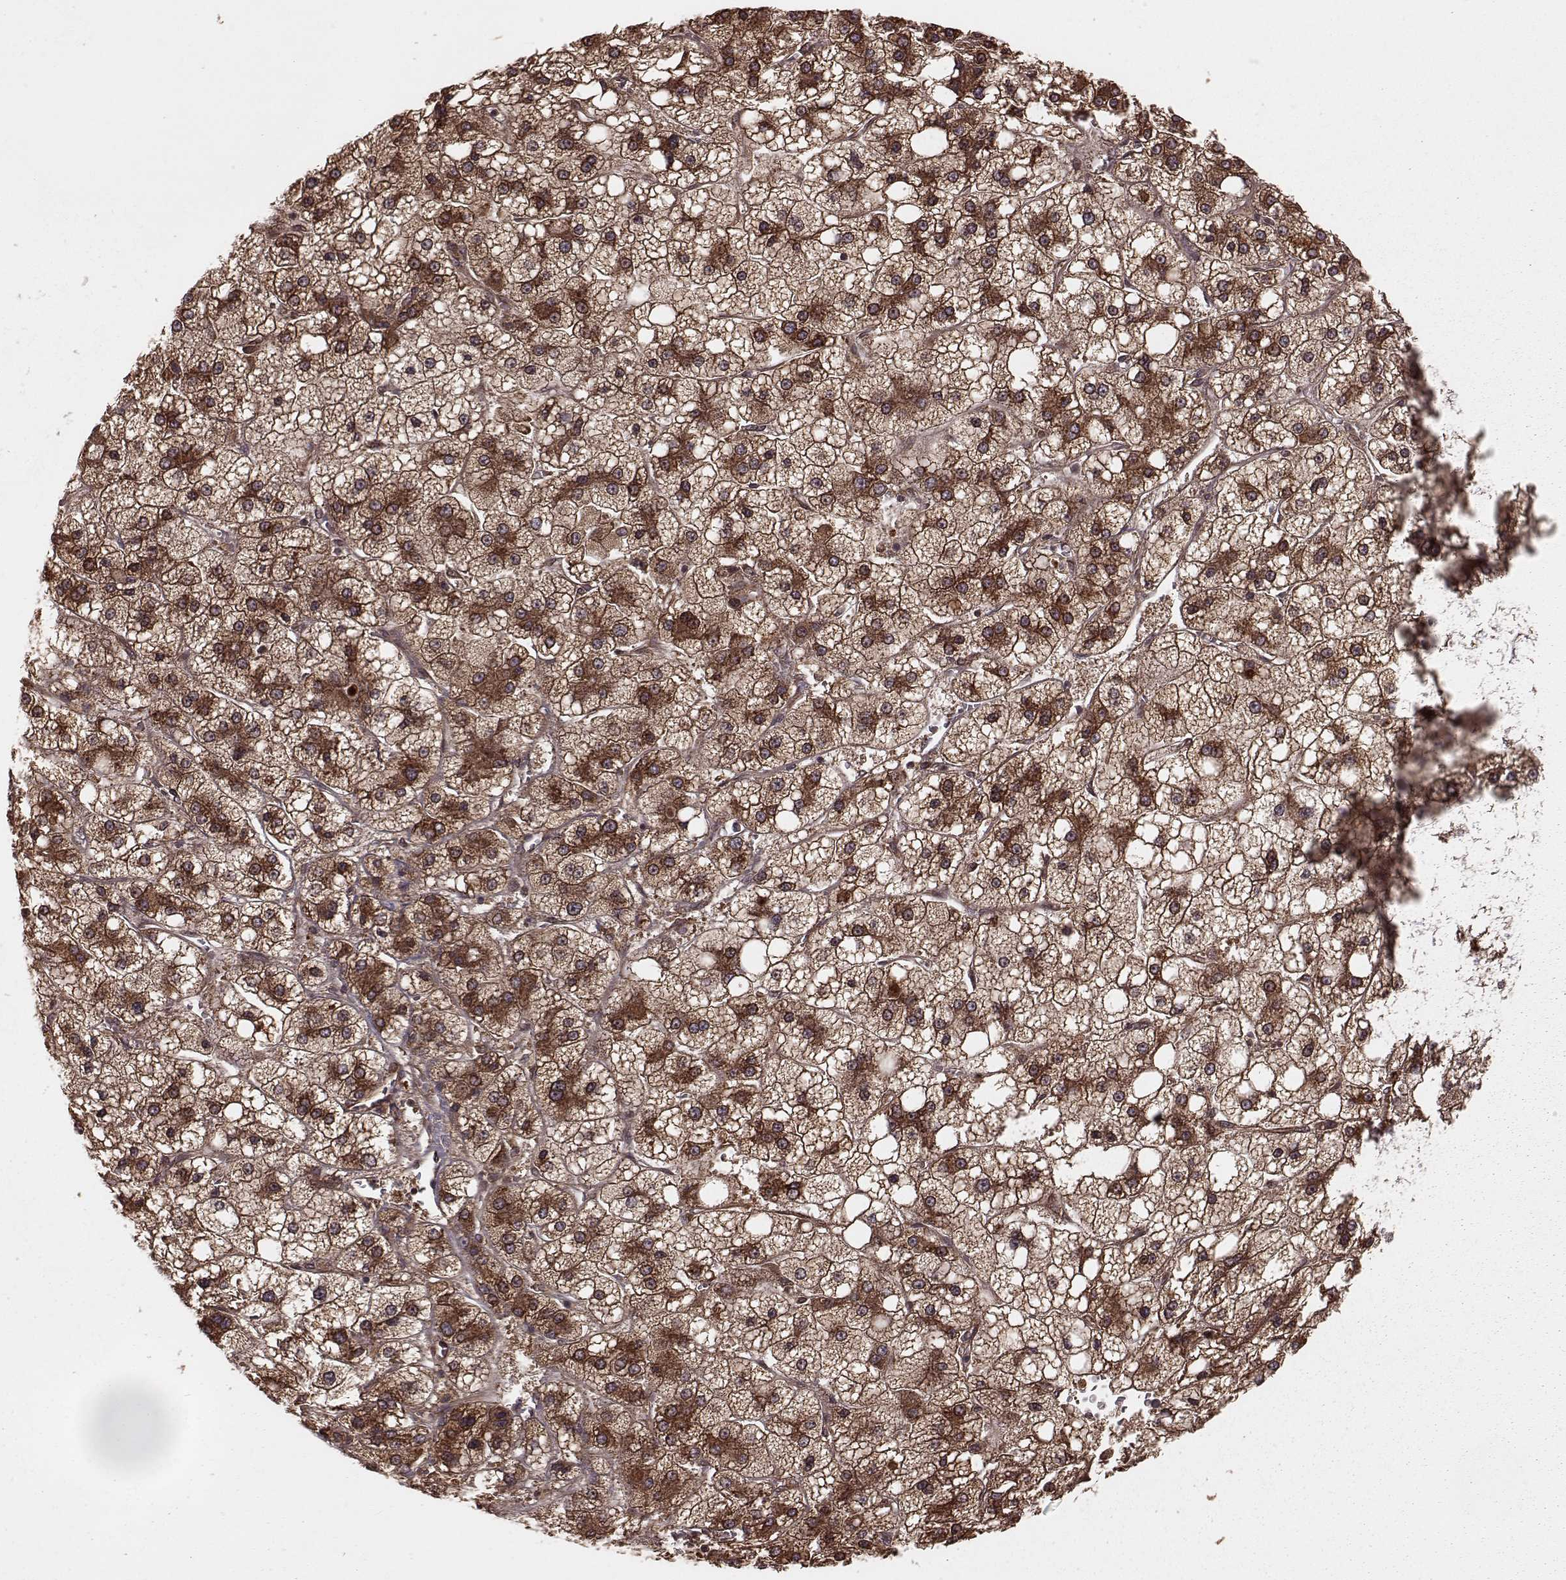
{"staining": {"intensity": "strong", "quantity": ">75%", "location": "cytoplasmic/membranous"}, "tissue": "liver cancer", "cell_type": "Tumor cells", "image_type": "cancer", "snomed": [{"axis": "morphology", "description": "Carcinoma, Hepatocellular, NOS"}, {"axis": "topography", "description": "Liver"}], "caption": "DAB (3,3'-diaminobenzidine) immunohistochemical staining of human liver hepatocellular carcinoma reveals strong cytoplasmic/membranous protein staining in about >75% of tumor cells.", "gene": "AGPAT1", "patient": {"sex": "male", "age": 73}}